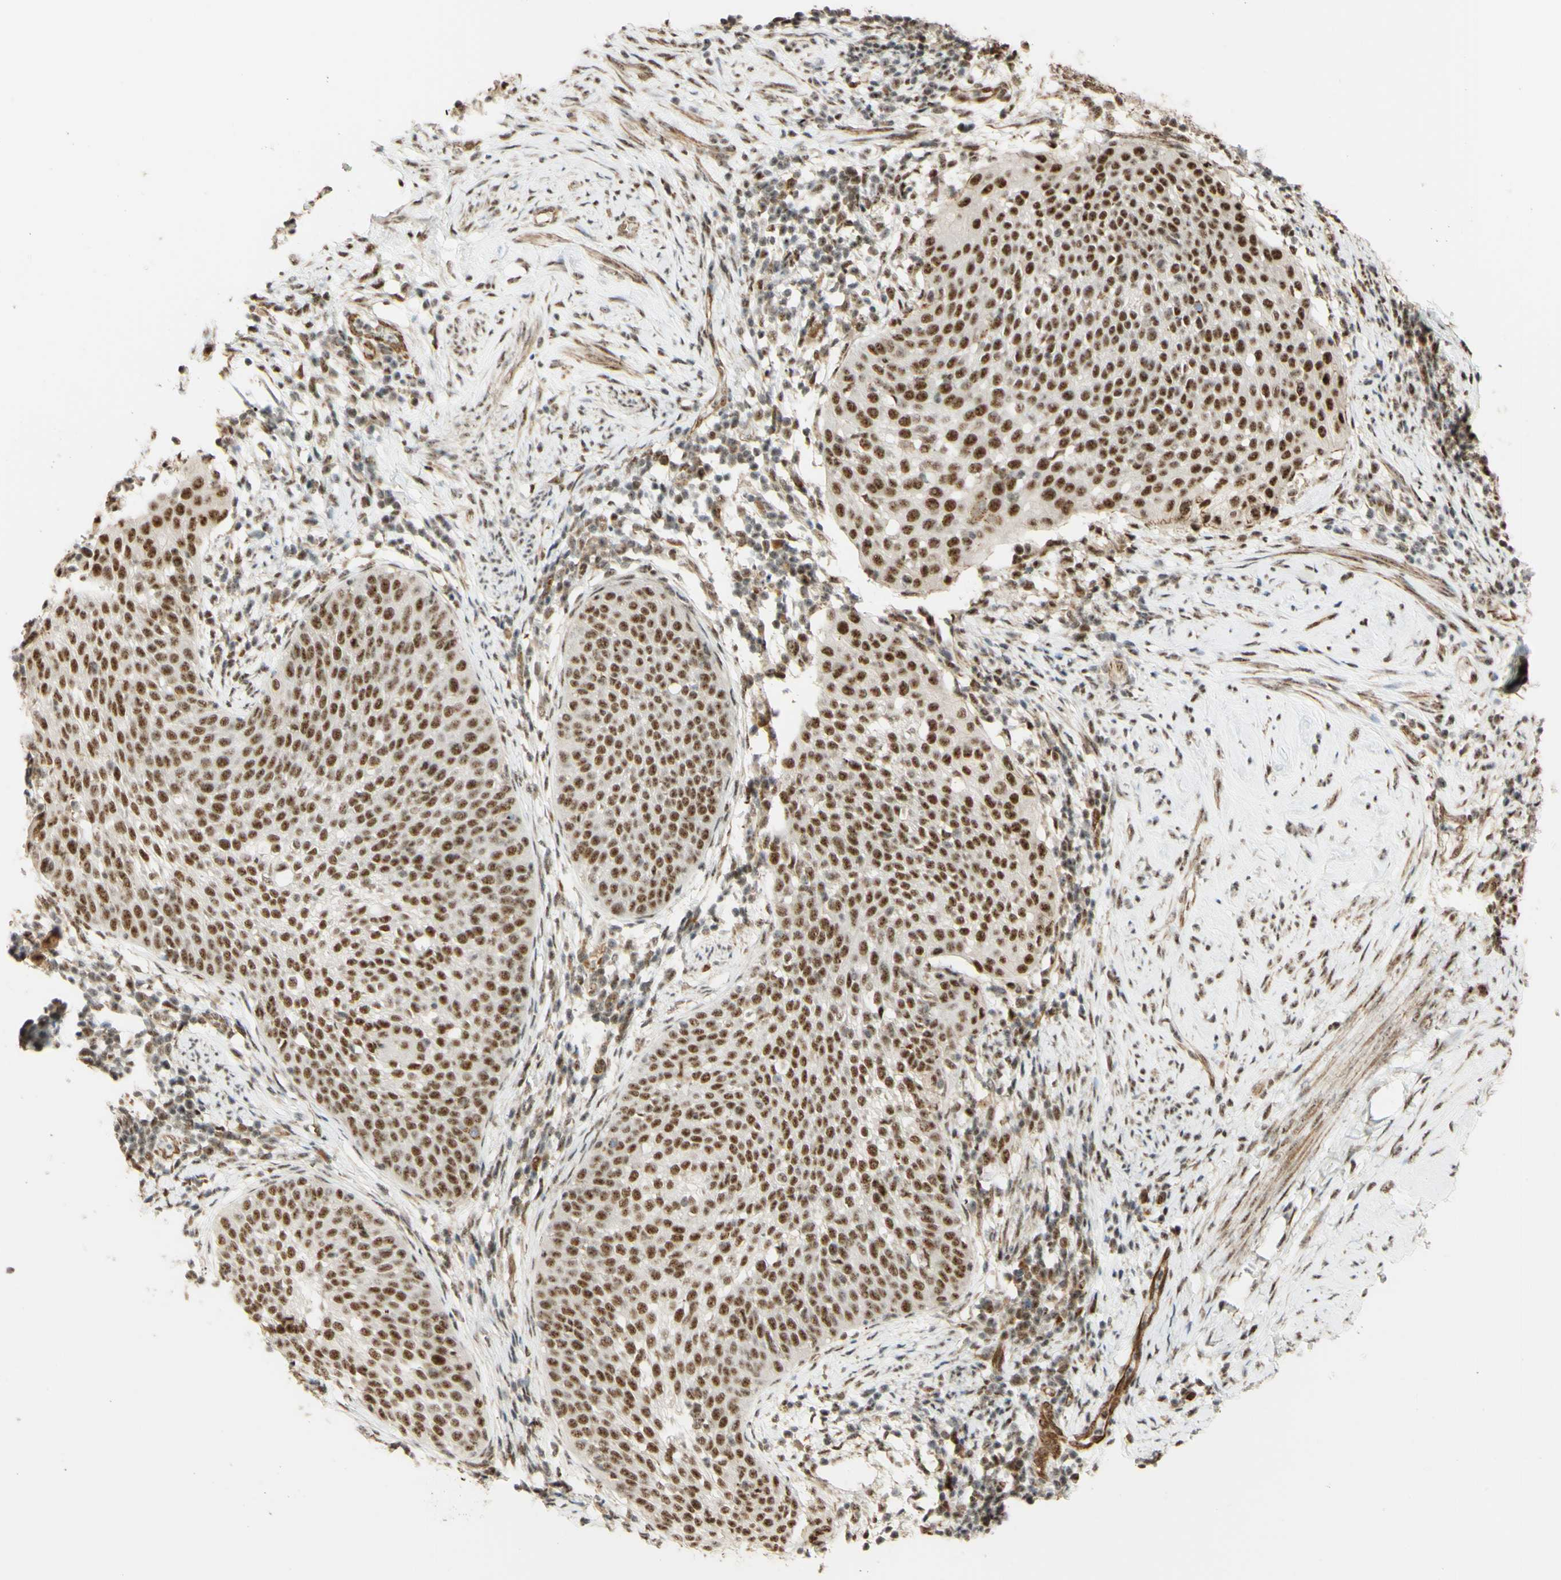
{"staining": {"intensity": "strong", "quantity": ">75%", "location": "nuclear"}, "tissue": "cervical cancer", "cell_type": "Tumor cells", "image_type": "cancer", "snomed": [{"axis": "morphology", "description": "Squamous cell carcinoma, NOS"}, {"axis": "topography", "description": "Cervix"}], "caption": "Tumor cells demonstrate high levels of strong nuclear positivity in approximately >75% of cells in cervical cancer.", "gene": "SAP18", "patient": {"sex": "female", "age": 51}}